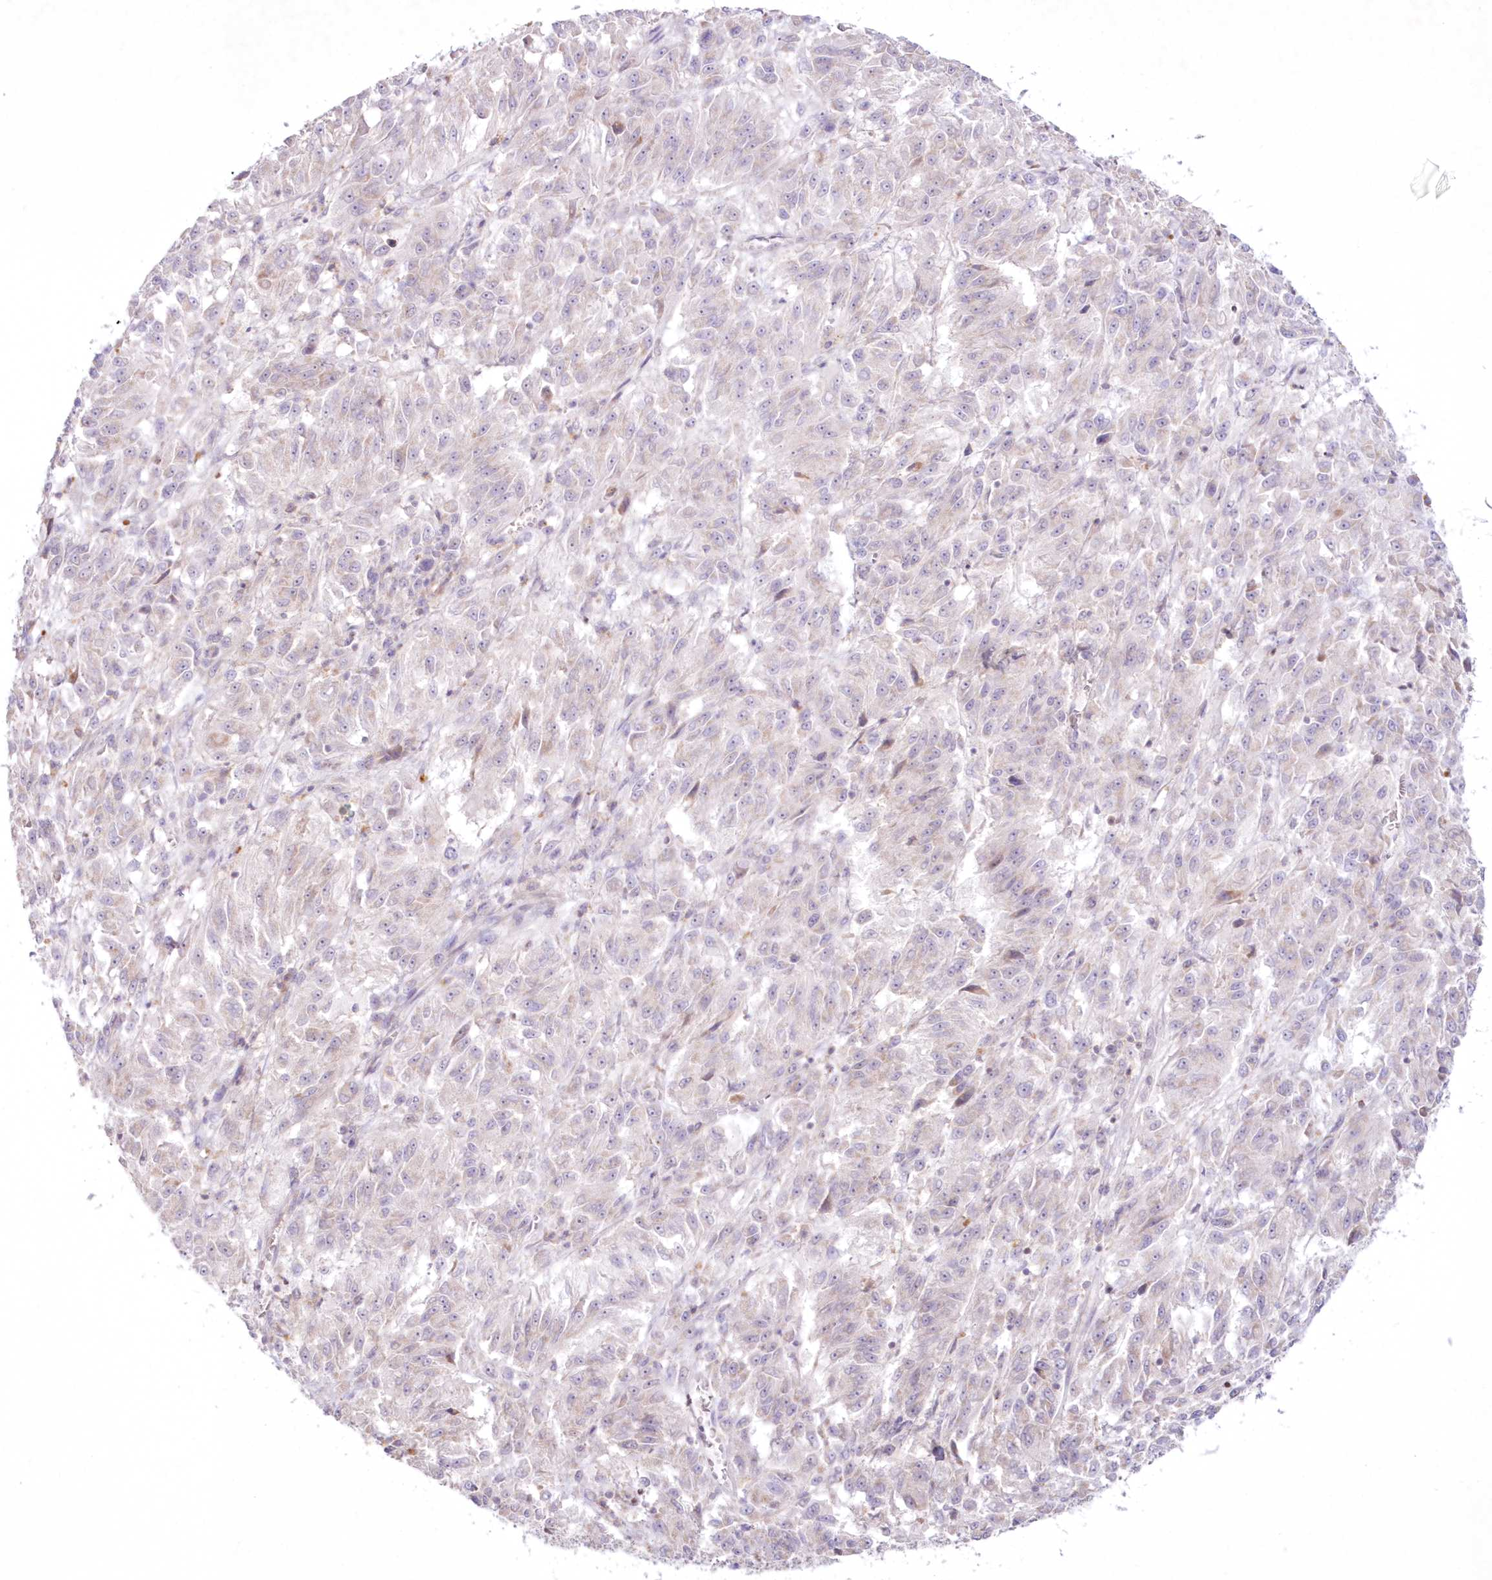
{"staining": {"intensity": "negative", "quantity": "none", "location": "none"}, "tissue": "melanoma", "cell_type": "Tumor cells", "image_type": "cancer", "snomed": [{"axis": "morphology", "description": "Malignant melanoma, Metastatic site"}, {"axis": "topography", "description": "Lung"}], "caption": "Immunohistochemistry (IHC) of malignant melanoma (metastatic site) shows no expression in tumor cells.", "gene": "NEU4", "patient": {"sex": "male", "age": 64}}